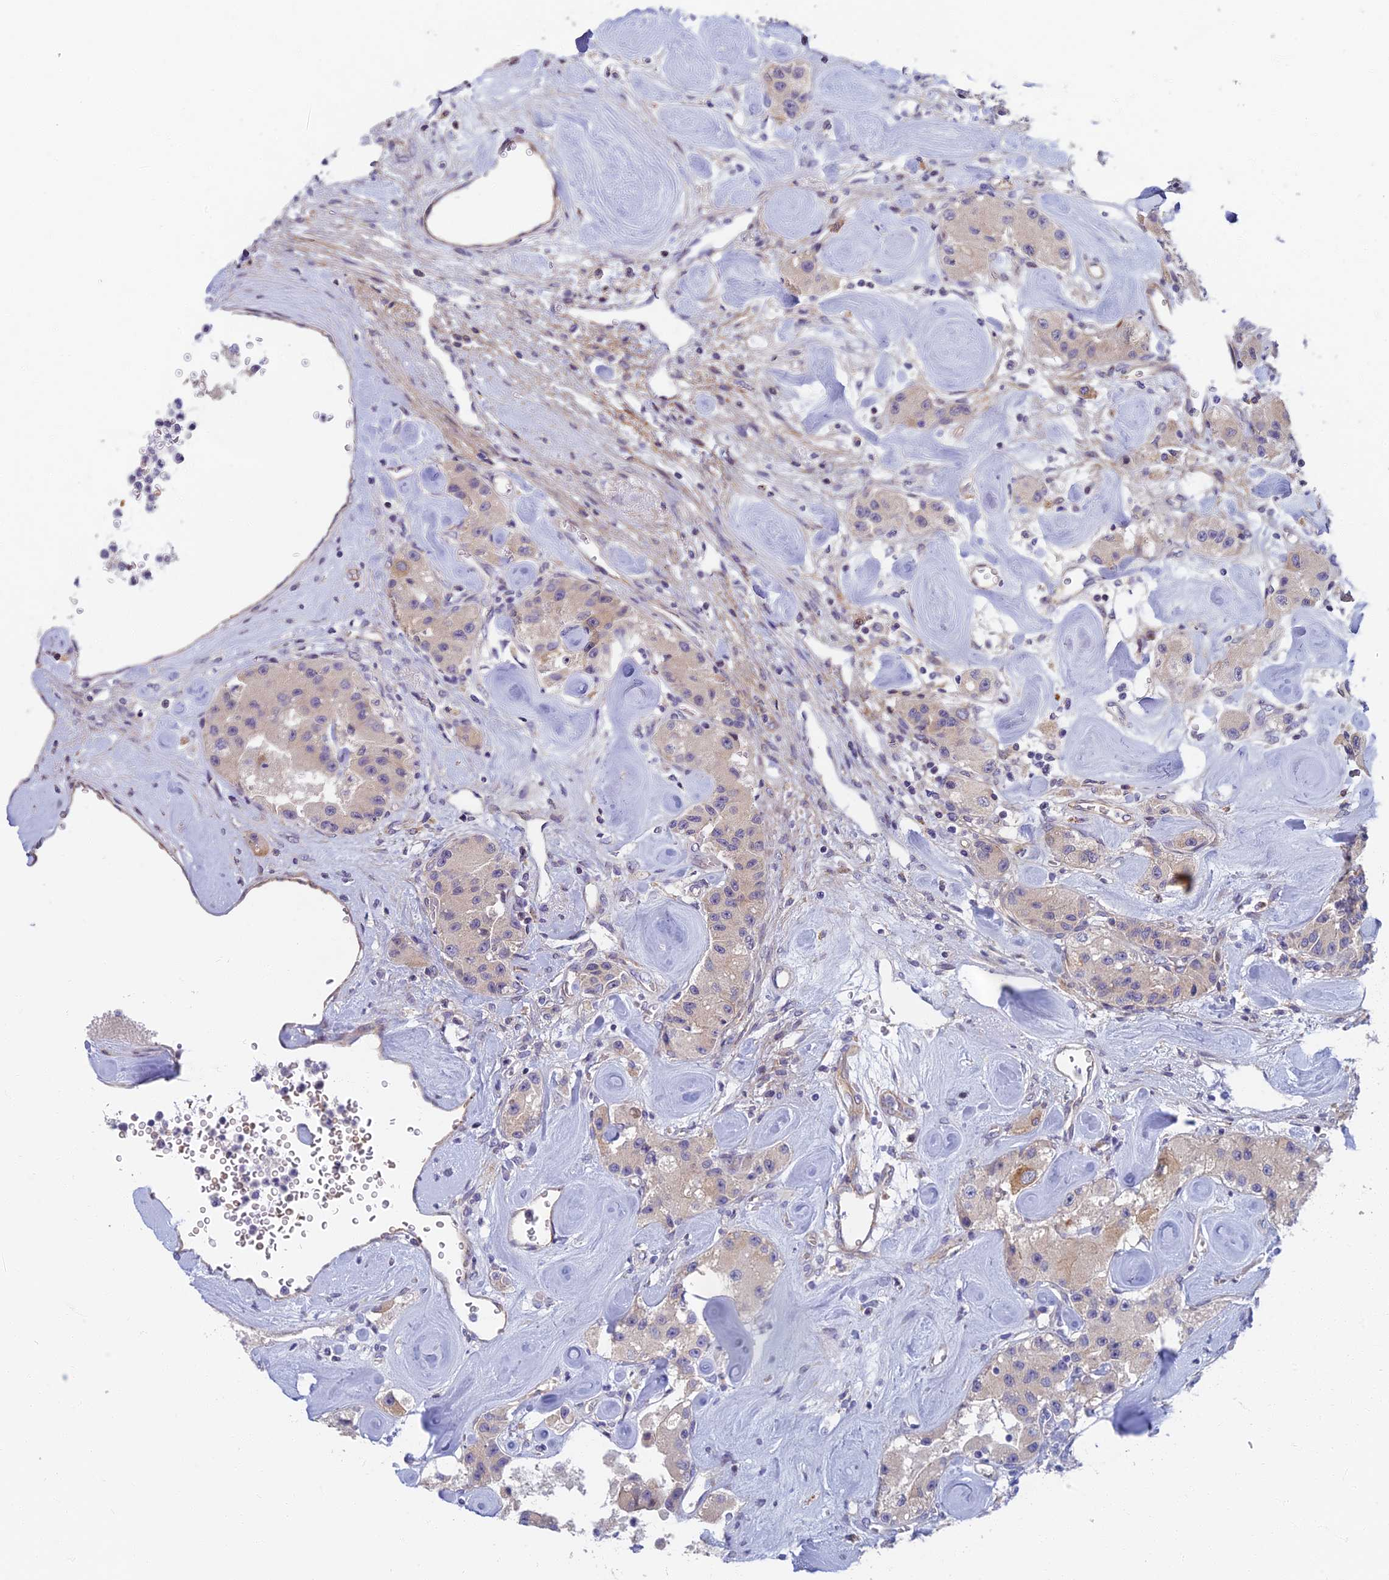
{"staining": {"intensity": "weak", "quantity": "<25%", "location": "cytoplasmic/membranous"}, "tissue": "carcinoid", "cell_type": "Tumor cells", "image_type": "cancer", "snomed": [{"axis": "morphology", "description": "Carcinoid, malignant, NOS"}, {"axis": "topography", "description": "Pancreas"}], "caption": "Tumor cells show no significant protein staining in carcinoid (malignant).", "gene": "RHBDL2", "patient": {"sex": "male", "age": 41}}